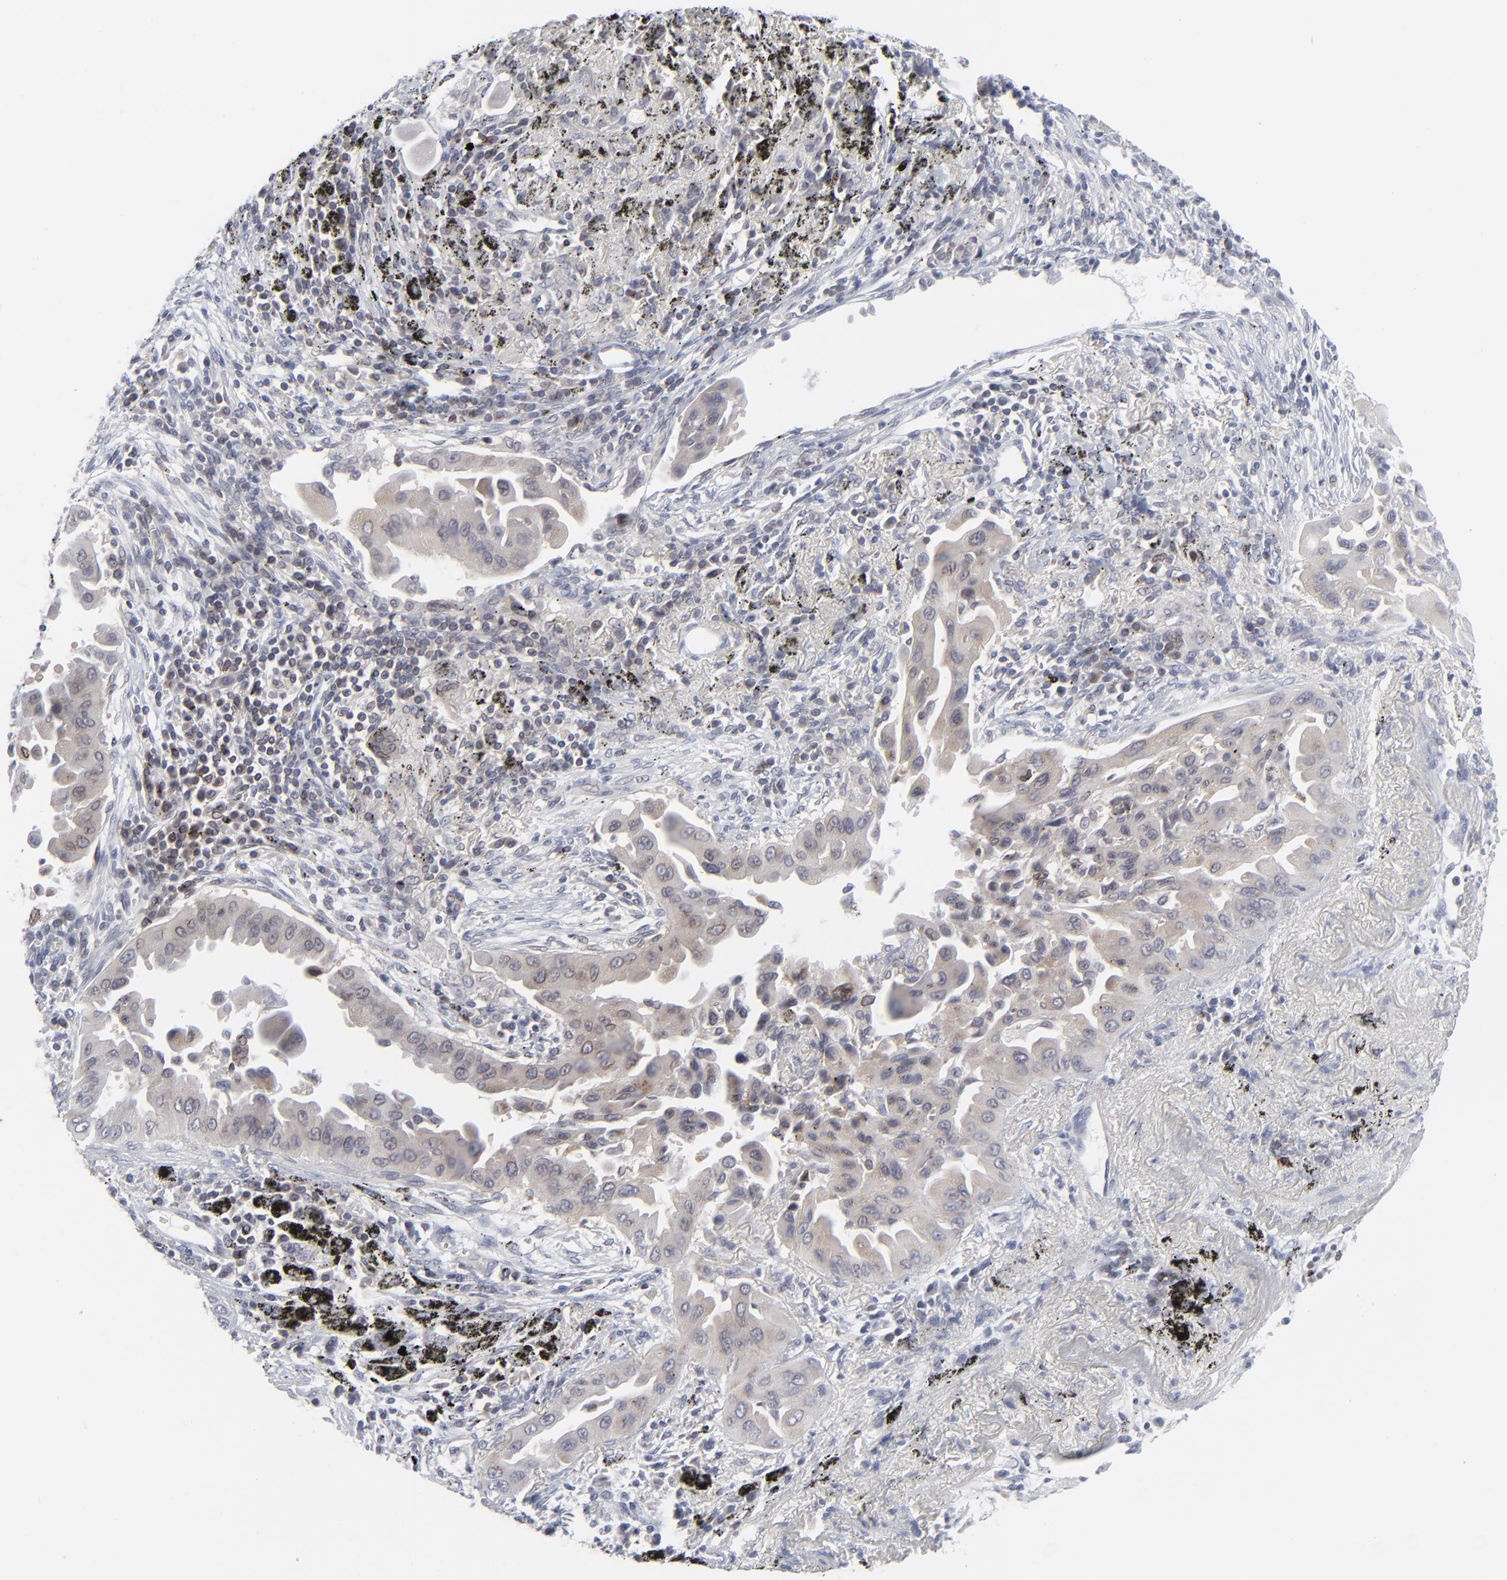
{"staining": {"intensity": "negative", "quantity": "none", "location": "none"}, "tissue": "lung cancer", "cell_type": "Tumor cells", "image_type": "cancer", "snomed": [{"axis": "morphology", "description": "Adenocarcinoma, NOS"}, {"axis": "topography", "description": "Lung"}], "caption": "Micrograph shows no significant protein staining in tumor cells of lung adenocarcinoma.", "gene": "NUP88", "patient": {"sex": "male", "age": 68}}